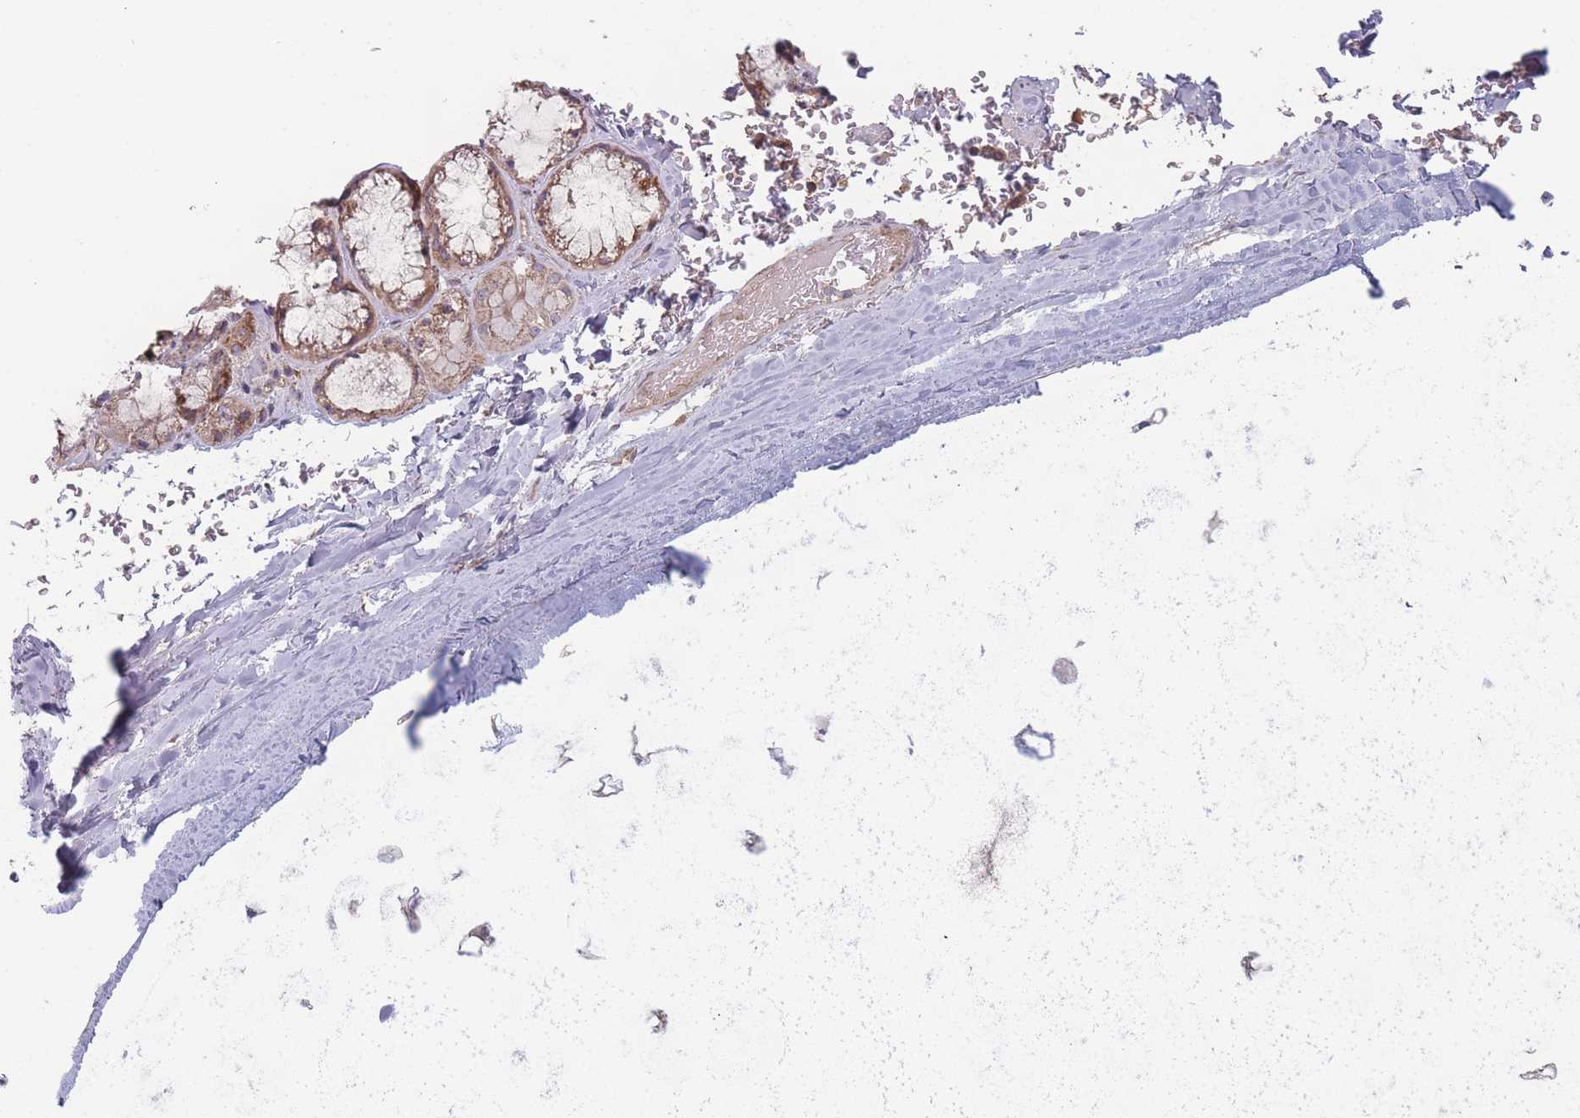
{"staining": {"intensity": "weak", "quantity": "25%-75%", "location": "cytoplasmic/membranous"}, "tissue": "soft tissue", "cell_type": "Chondrocytes", "image_type": "normal", "snomed": [{"axis": "morphology", "description": "Normal tissue, NOS"}, {"axis": "topography", "description": "Cartilage tissue"}], "caption": "Immunohistochemistry (IHC) (DAB (3,3'-diaminobenzidine)) staining of unremarkable soft tissue demonstrates weak cytoplasmic/membranous protein positivity in approximately 25%-75% of chondrocytes.", "gene": "ATP5MGL", "patient": {"sex": "male", "age": 73}}